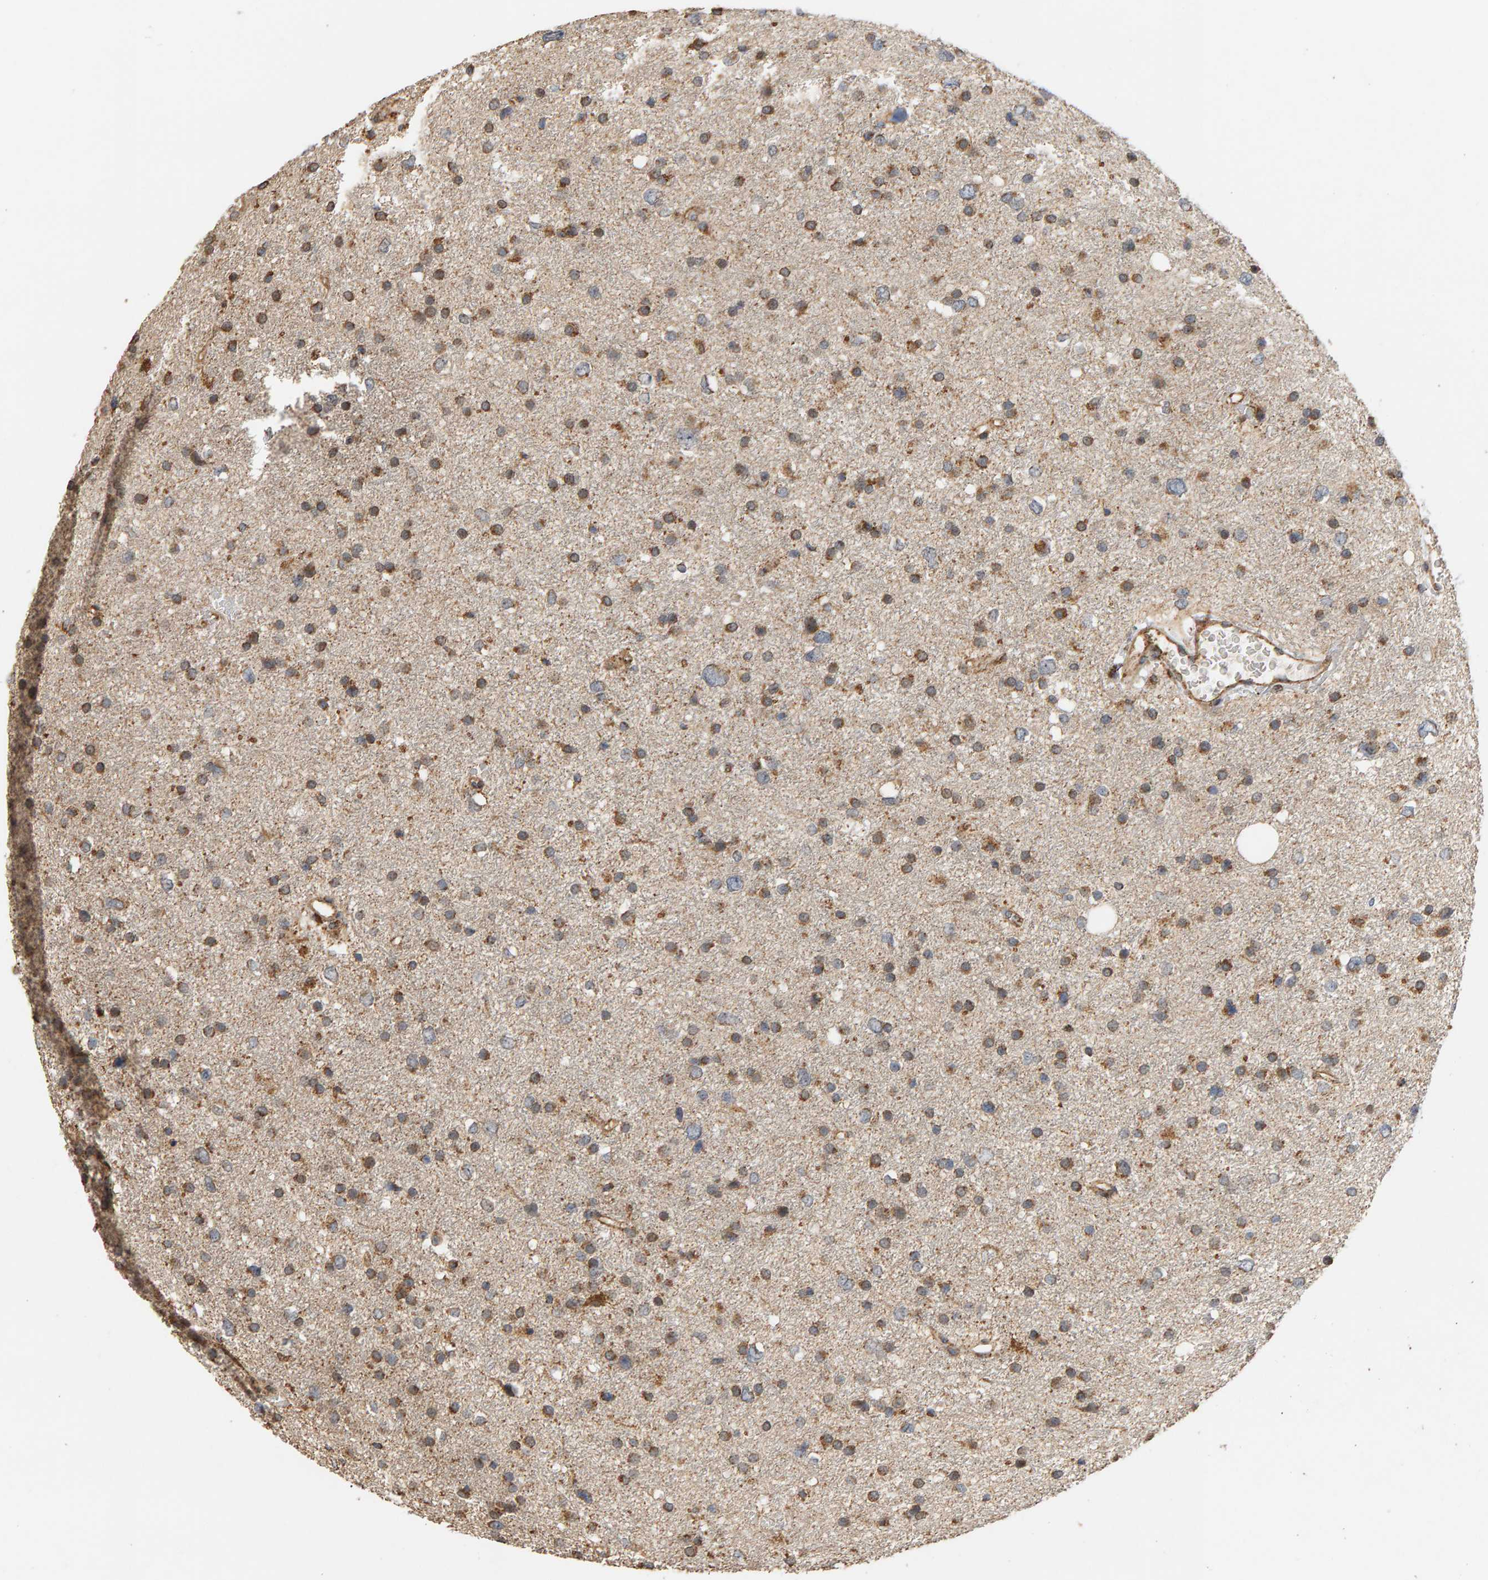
{"staining": {"intensity": "moderate", "quantity": ">75%", "location": "cytoplasmic/membranous"}, "tissue": "glioma", "cell_type": "Tumor cells", "image_type": "cancer", "snomed": [{"axis": "morphology", "description": "Glioma, malignant, Low grade"}, {"axis": "topography", "description": "Brain"}], "caption": "Glioma stained with a protein marker displays moderate staining in tumor cells.", "gene": "GSTK1", "patient": {"sex": "female", "age": 37}}